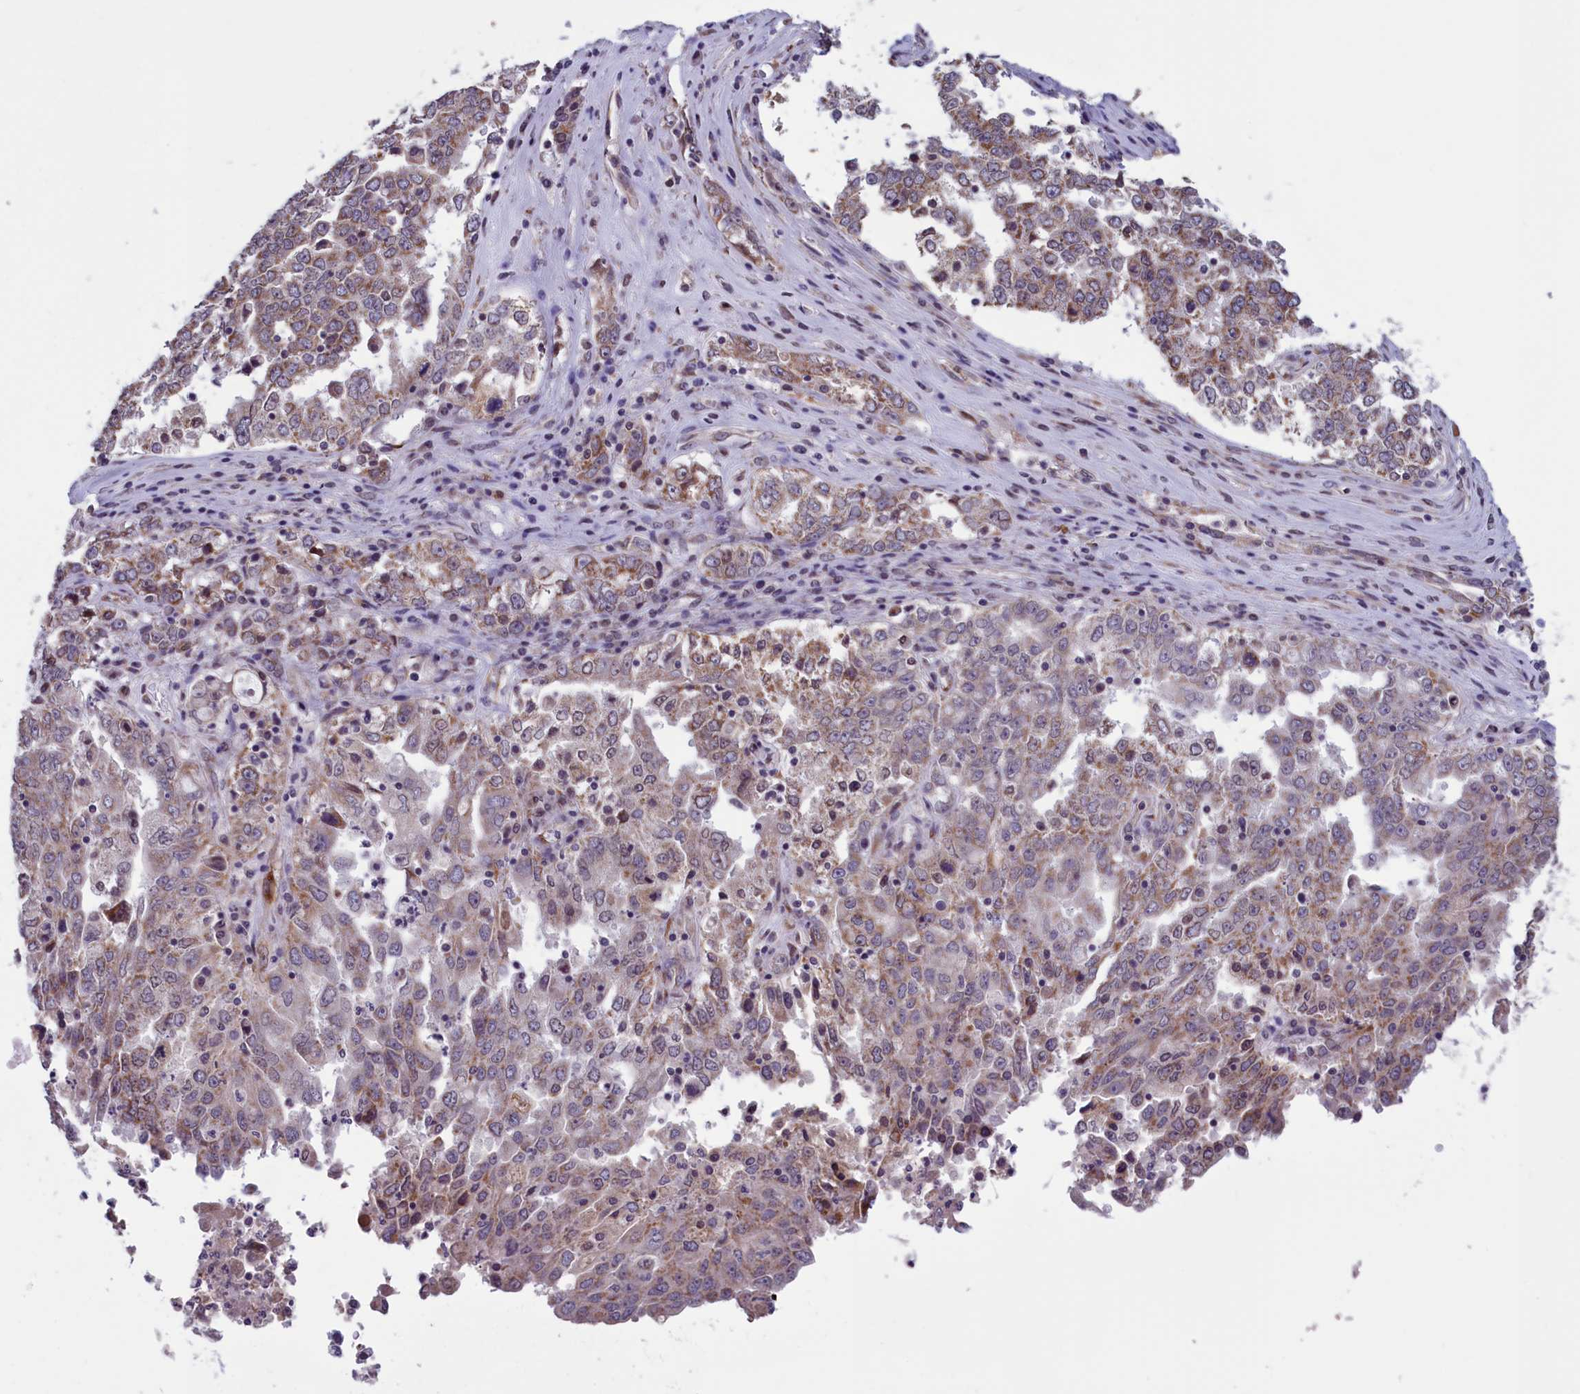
{"staining": {"intensity": "moderate", "quantity": ">75%", "location": "cytoplasmic/membranous"}, "tissue": "ovarian cancer", "cell_type": "Tumor cells", "image_type": "cancer", "snomed": [{"axis": "morphology", "description": "Carcinoma, endometroid"}, {"axis": "topography", "description": "Ovary"}], "caption": "Tumor cells show moderate cytoplasmic/membranous expression in about >75% of cells in endometroid carcinoma (ovarian).", "gene": "PARS2", "patient": {"sex": "female", "age": 62}}